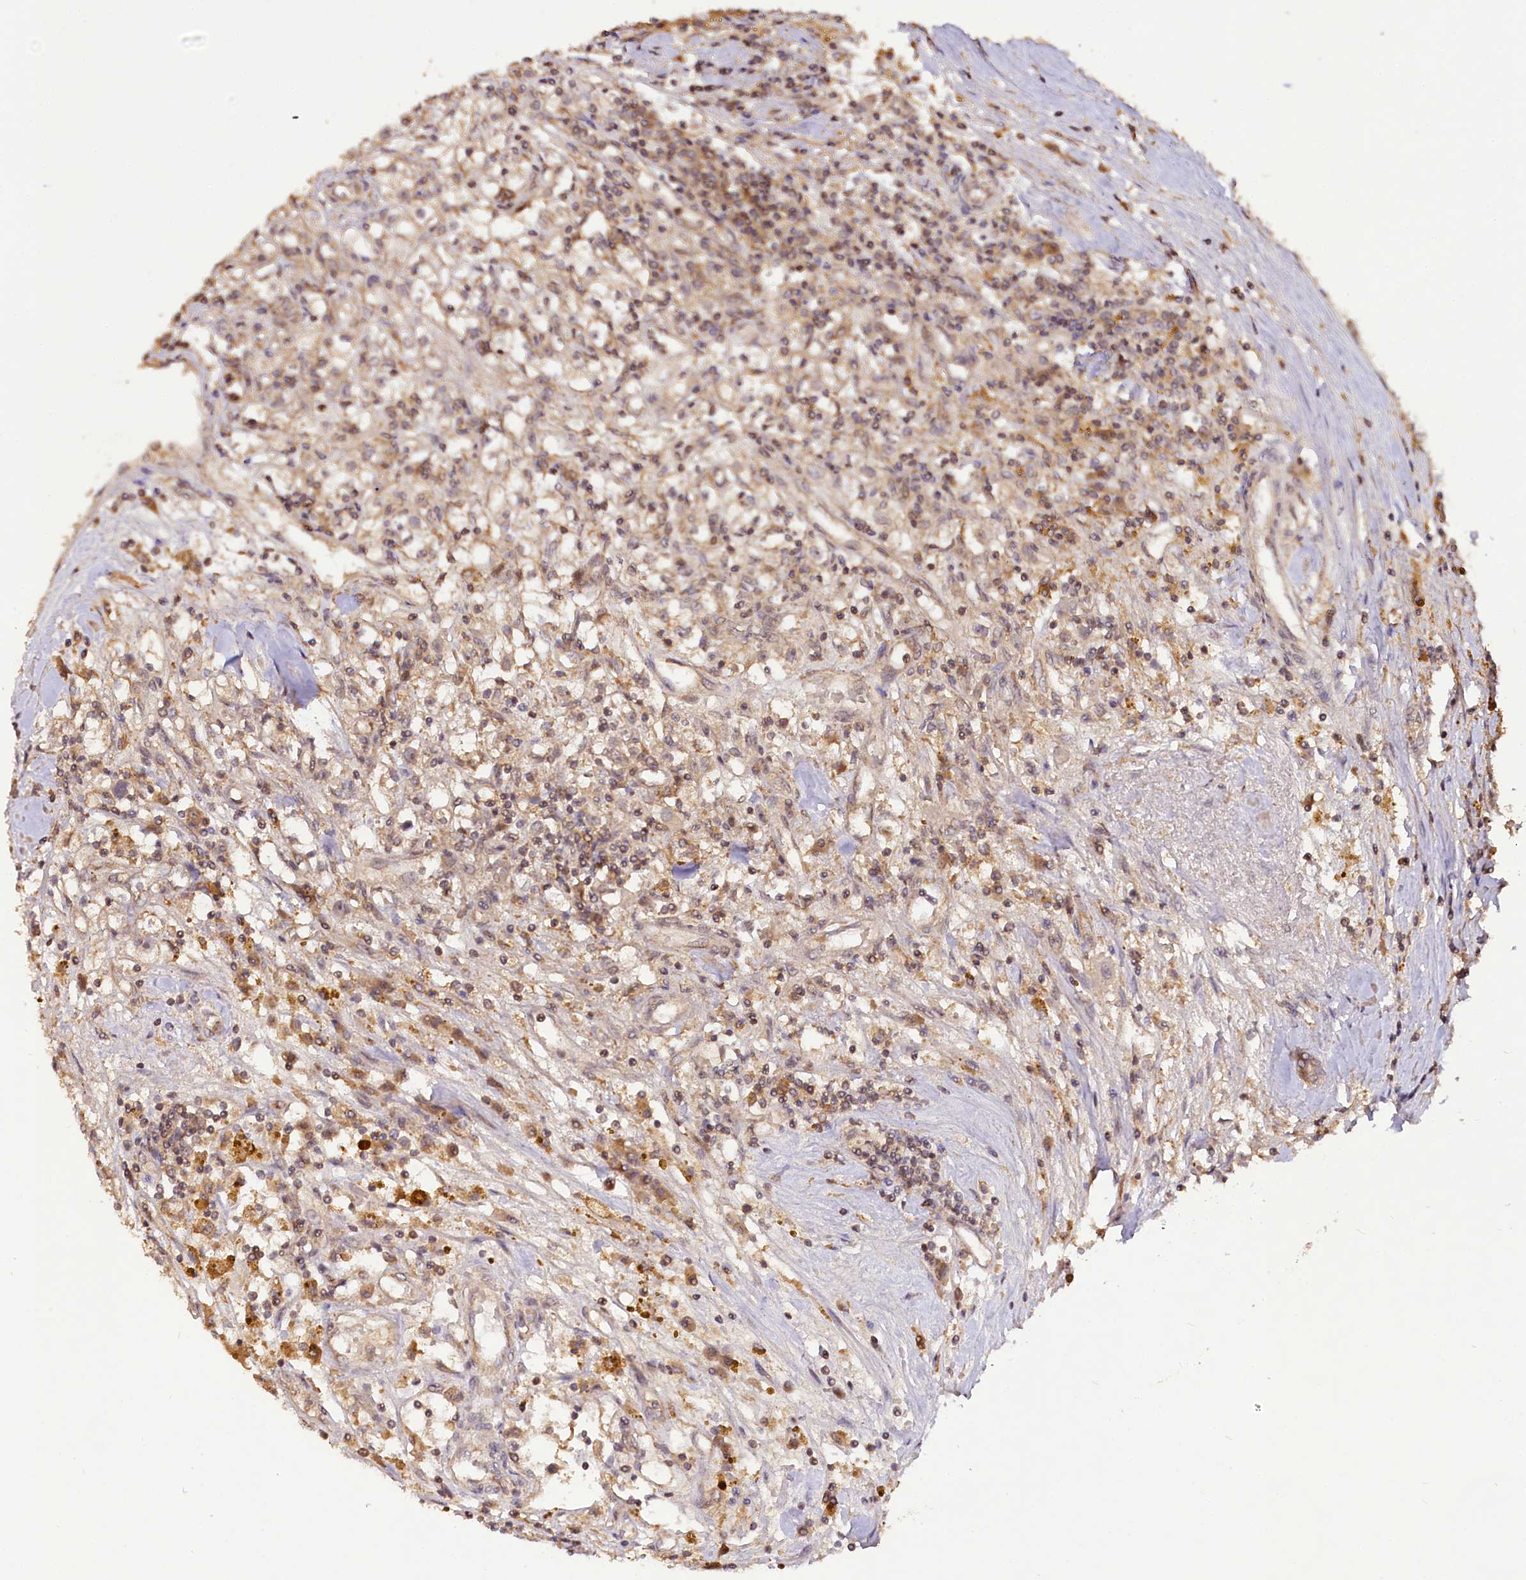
{"staining": {"intensity": "weak", "quantity": "25%-75%", "location": "nuclear"}, "tissue": "renal cancer", "cell_type": "Tumor cells", "image_type": "cancer", "snomed": [{"axis": "morphology", "description": "Adenocarcinoma, NOS"}, {"axis": "topography", "description": "Kidney"}], "caption": "Renal adenocarcinoma tissue reveals weak nuclear positivity in approximately 25%-75% of tumor cells, visualized by immunohistochemistry.", "gene": "RRP8", "patient": {"sex": "male", "age": 56}}